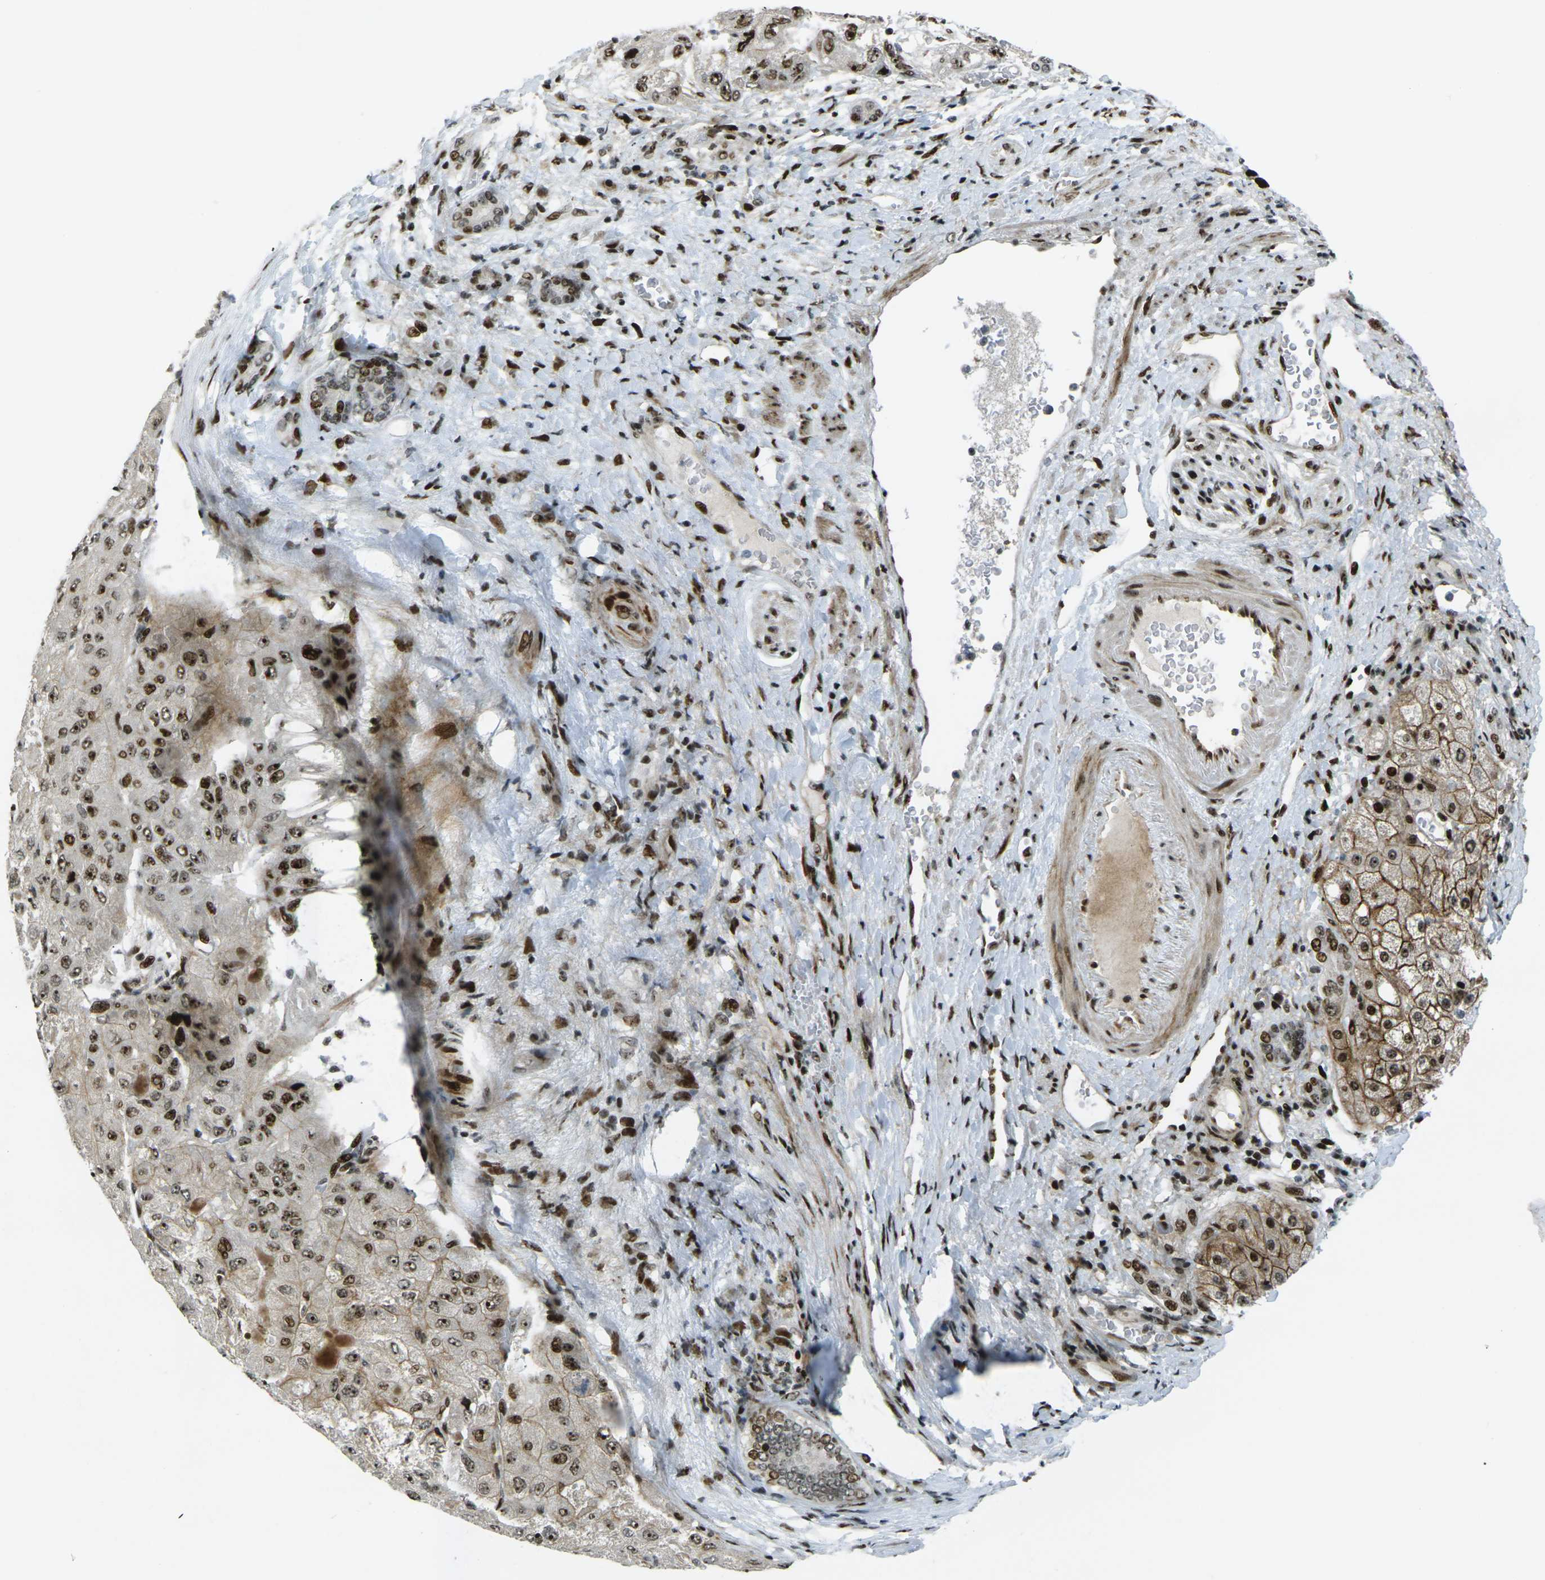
{"staining": {"intensity": "strong", "quantity": ">75%", "location": "cytoplasmic/membranous,nuclear"}, "tissue": "liver cancer", "cell_type": "Tumor cells", "image_type": "cancer", "snomed": [{"axis": "morphology", "description": "Carcinoma, Hepatocellular, NOS"}, {"axis": "topography", "description": "Liver"}], "caption": "Brown immunohistochemical staining in liver hepatocellular carcinoma displays strong cytoplasmic/membranous and nuclear staining in about >75% of tumor cells.", "gene": "UBE2C", "patient": {"sex": "male", "age": 80}}